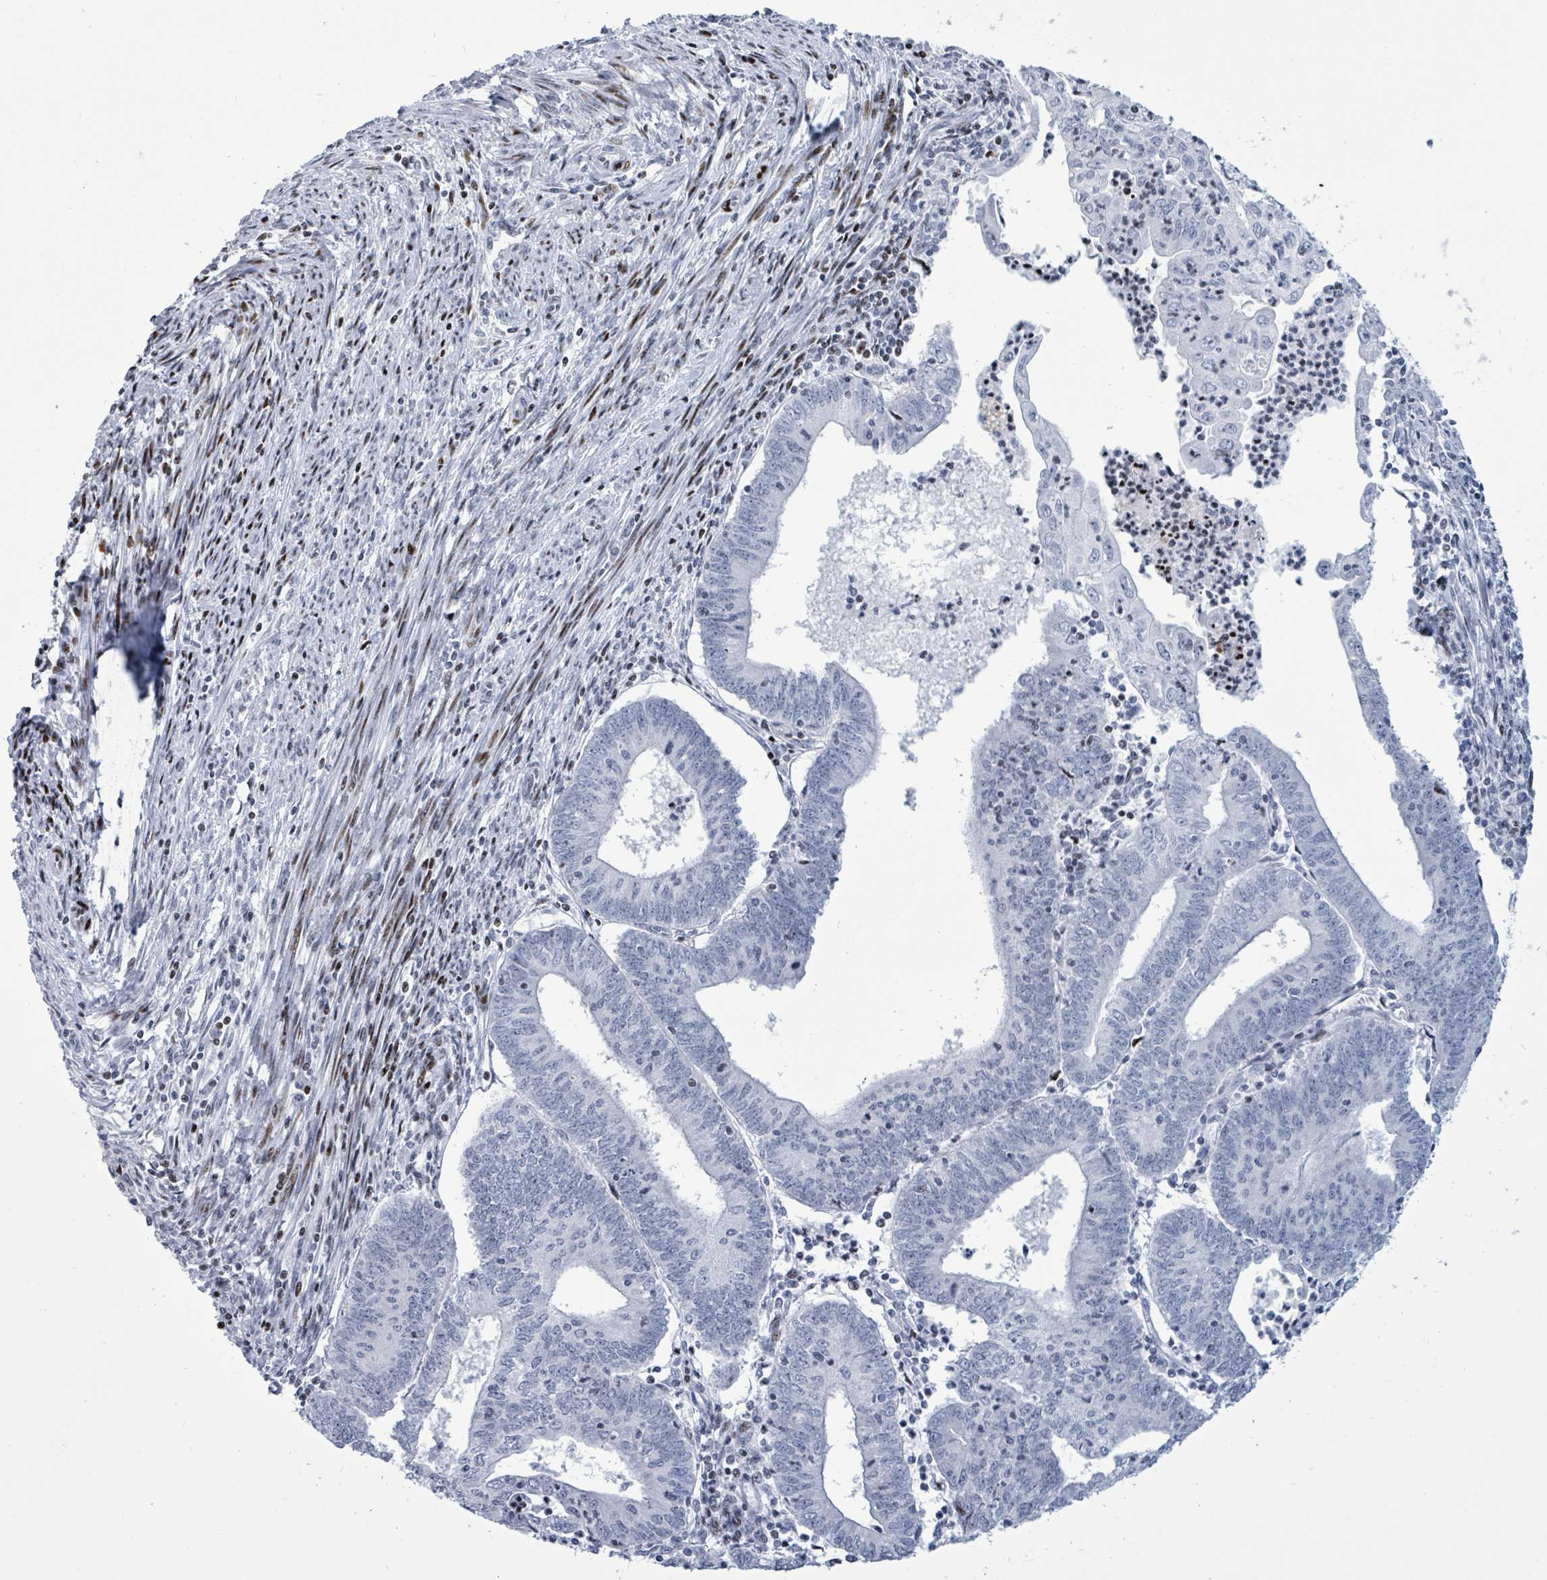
{"staining": {"intensity": "negative", "quantity": "none", "location": "none"}, "tissue": "endometrial cancer", "cell_type": "Tumor cells", "image_type": "cancer", "snomed": [{"axis": "morphology", "description": "Adenocarcinoma, NOS"}, {"axis": "topography", "description": "Endometrium"}], "caption": "Tumor cells show no significant protein expression in endometrial adenocarcinoma.", "gene": "MALL", "patient": {"sex": "female", "age": 60}}